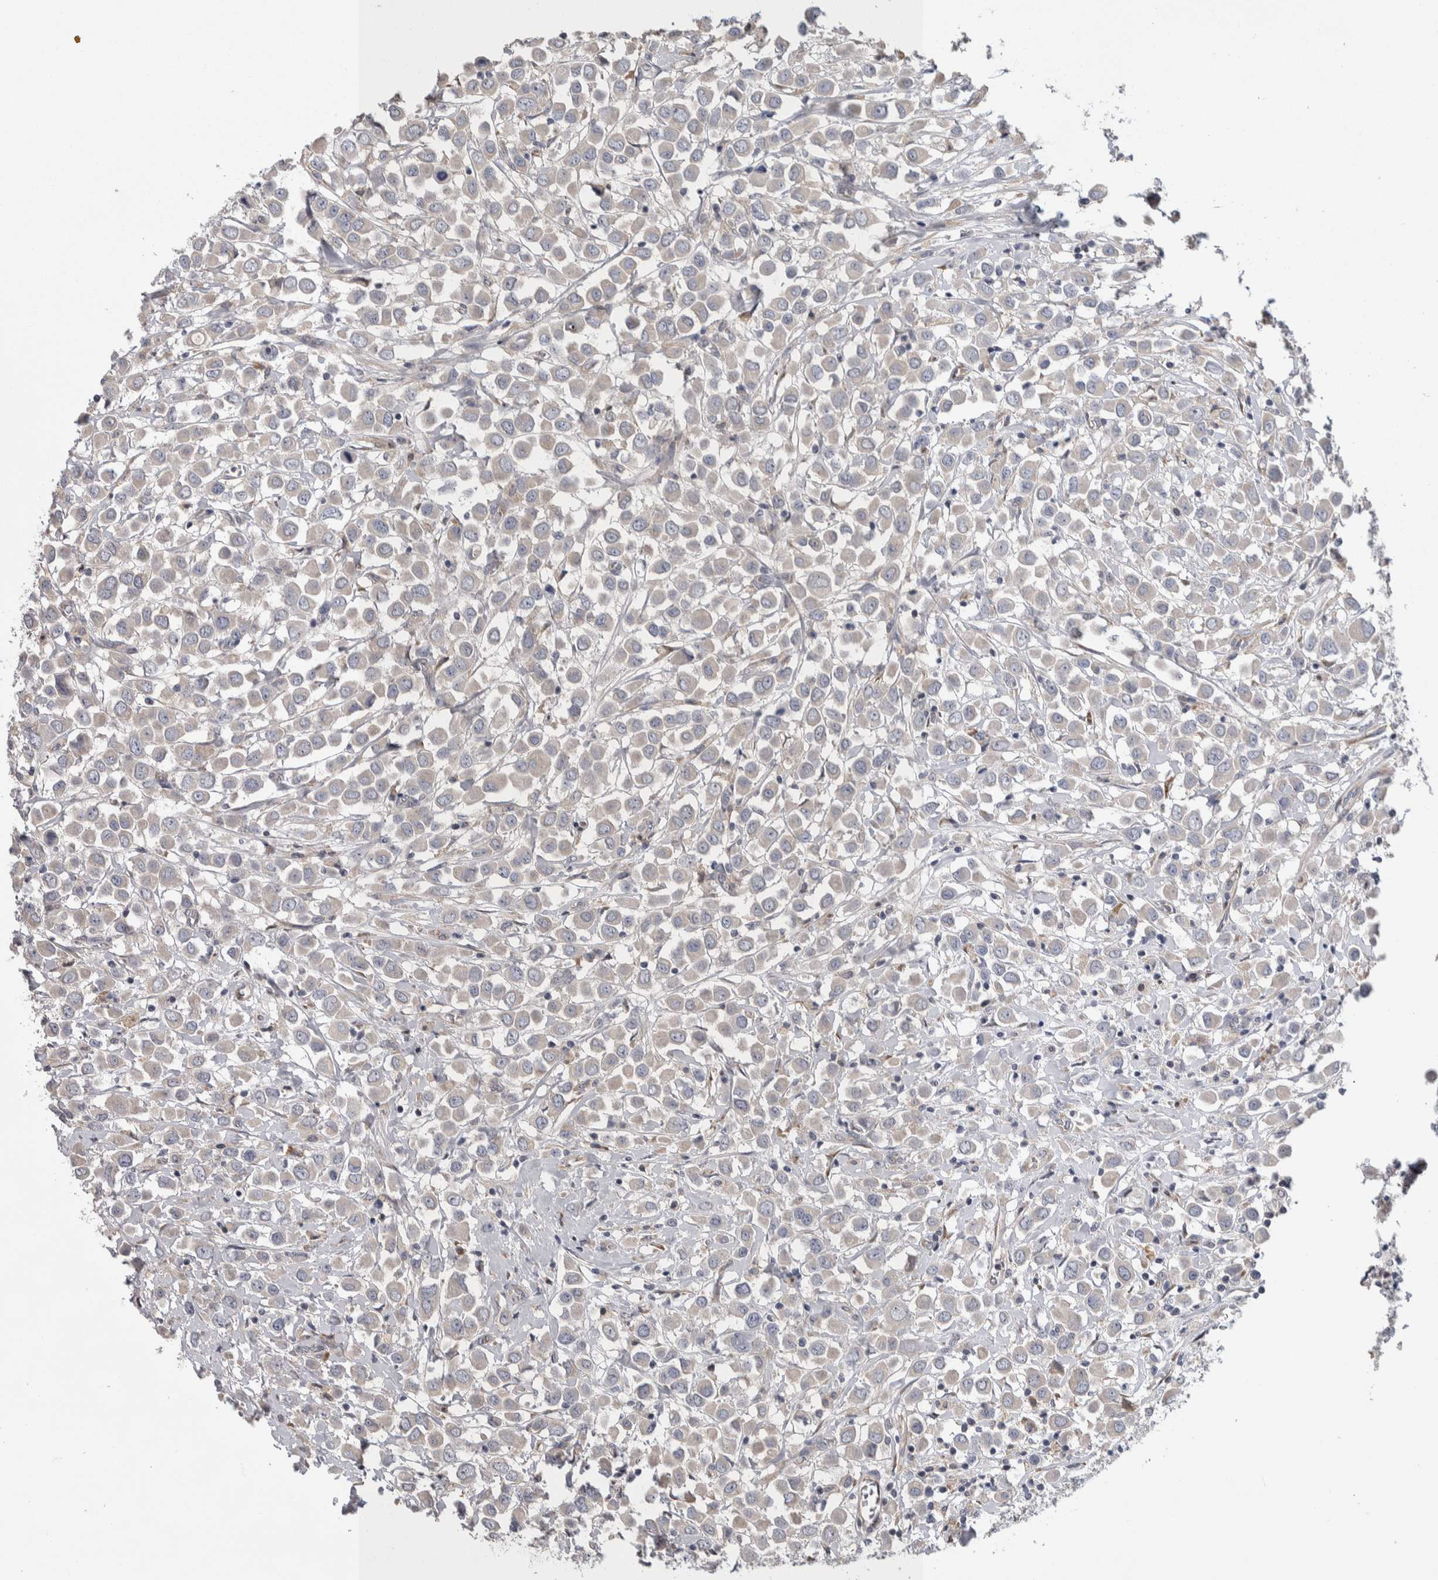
{"staining": {"intensity": "weak", "quantity": "25%-75%", "location": "cytoplasmic/membranous"}, "tissue": "breast cancer", "cell_type": "Tumor cells", "image_type": "cancer", "snomed": [{"axis": "morphology", "description": "Duct carcinoma"}, {"axis": "topography", "description": "Breast"}], "caption": "A low amount of weak cytoplasmic/membranous expression is appreciated in about 25%-75% of tumor cells in breast cancer tissue.", "gene": "IBTK", "patient": {"sex": "female", "age": 61}}